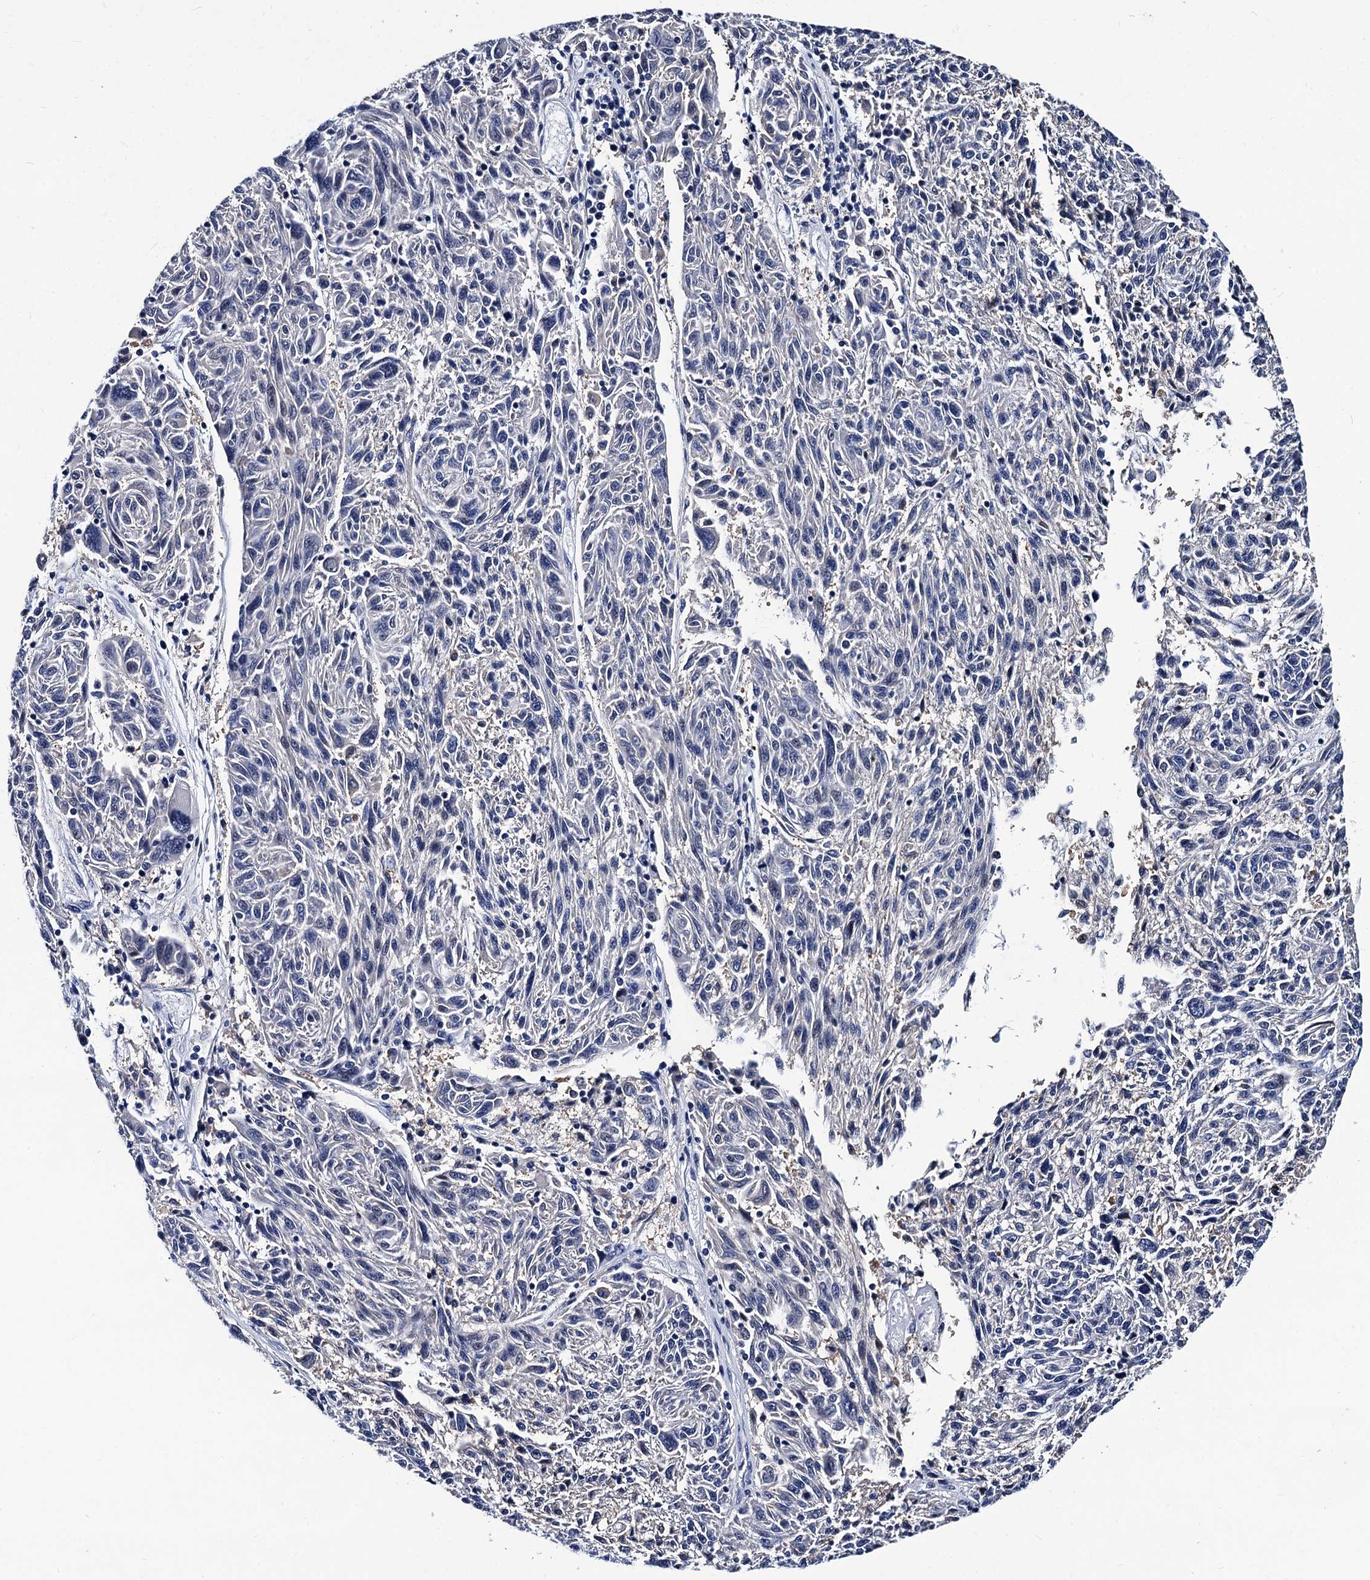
{"staining": {"intensity": "negative", "quantity": "none", "location": "none"}, "tissue": "melanoma", "cell_type": "Tumor cells", "image_type": "cancer", "snomed": [{"axis": "morphology", "description": "Malignant melanoma, NOS"}, {"axis": "topography", "description": "Skin"}], "caption": "There is no significant expression in tumor cells of malignant melanoma. (DAB immunohistochemistry, high magnification).", "gene": "LRRC30", "patient": {"sex": "male", "age": 53}}